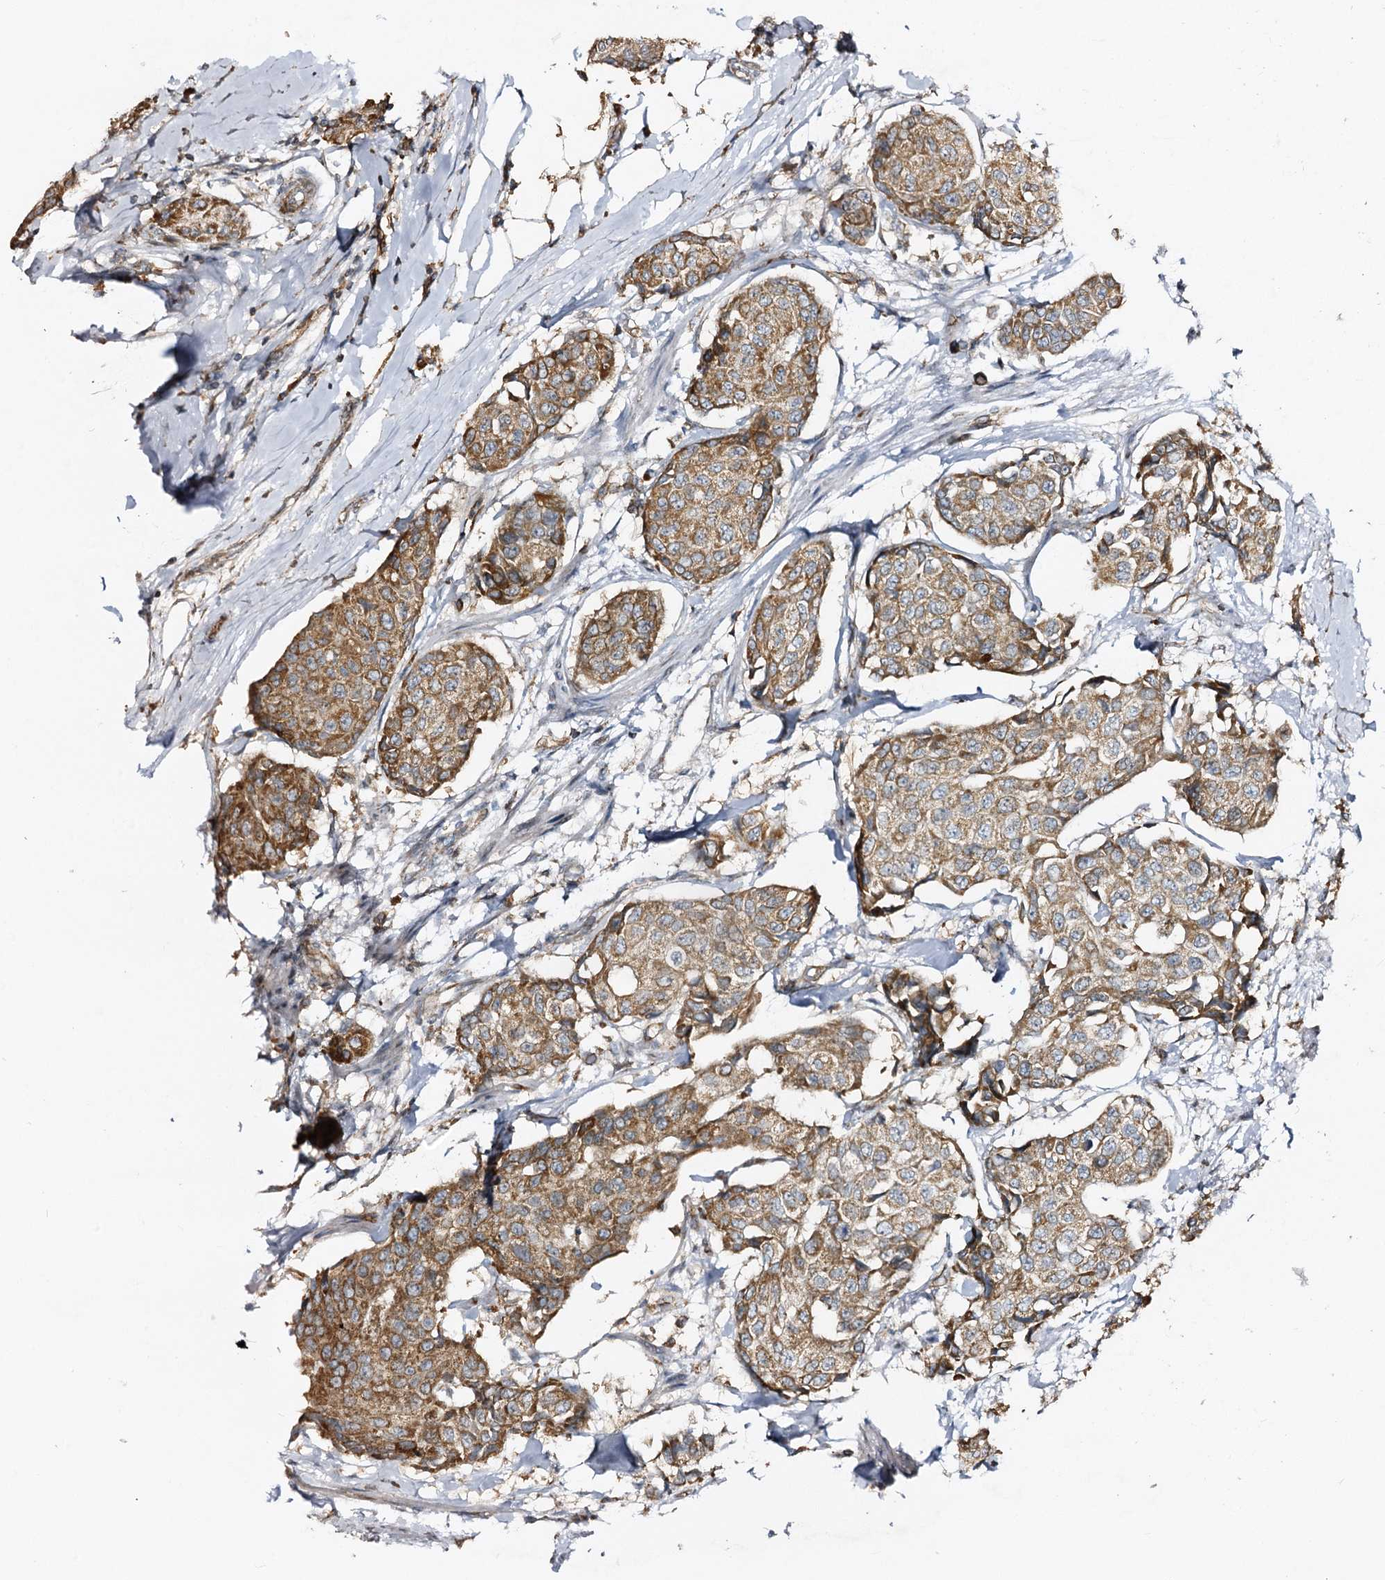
{"staining": {"intensity": "moderate", "quantity": ">75%", "location": "cytoplasmic/membranous"}, "tissue": "breast cancer", "cell_type": "Tumor cells", "image_type": "cancer", "snomed": [{"axis": "morphology", "description": "Duct carcinoma"}, {"axis": "topography", "description": "Breast"}], "caption": "Immunohistochemical staining of human breast cancer (infiltrating ductal carcinoma) exhibits medium levels of moderate cytoplasmic/membranous expression in about >75% of tumor cells.", "gene": "CBR4", "patient": {"sex": "female", "age": 80}}